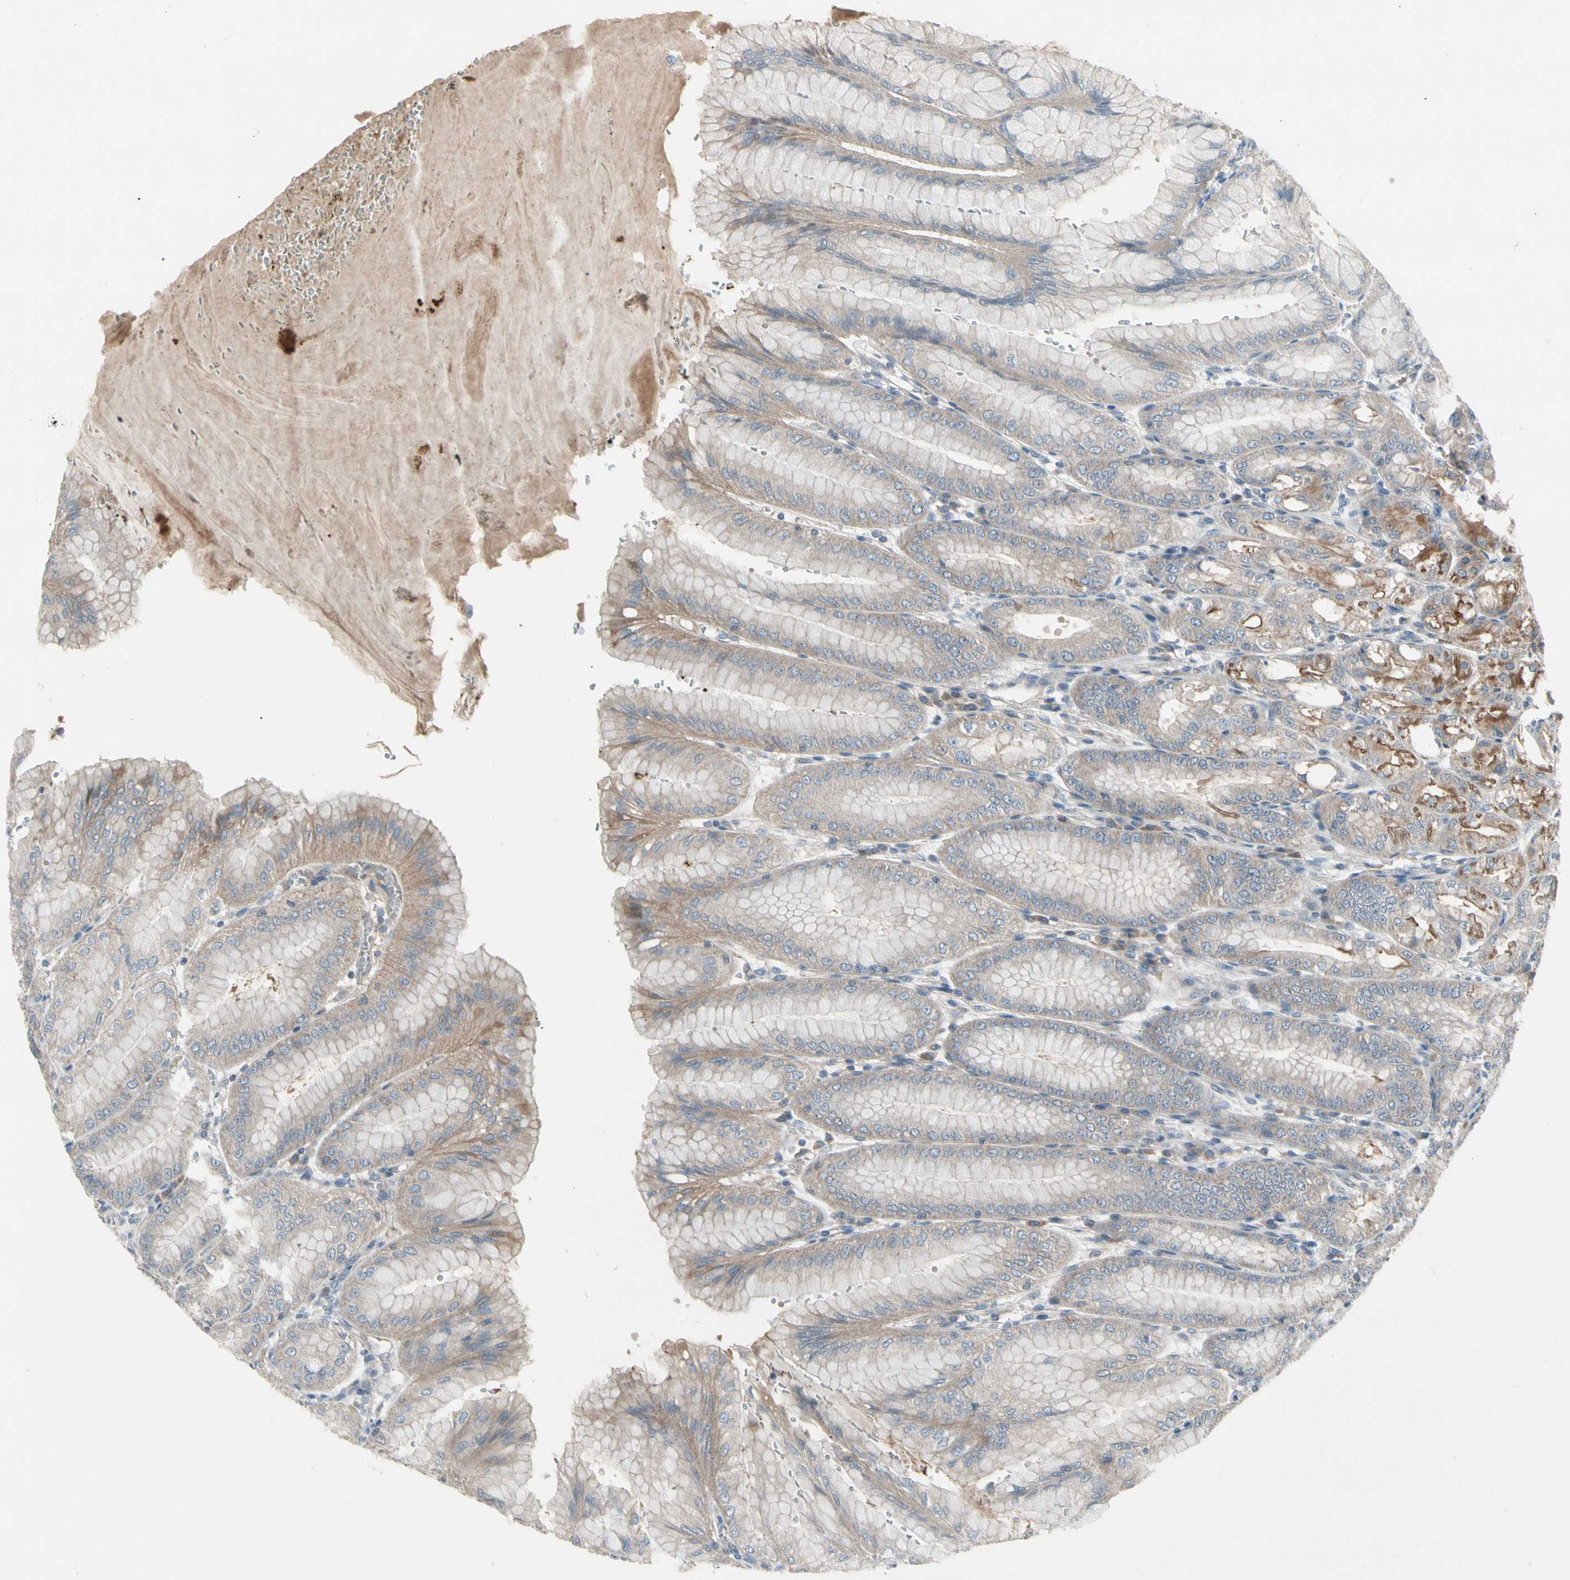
{"staining": {"intensity": "moderate", "quantity": ">75%", "location": "cytoplasmic/membranous"}, "tissue": "stomach", "cell_type": "Glandular cells", "image_type": "normal", "snomed": [{"axis": "morphology", "description": "Normal tissue, NOS"}, {"axis": "topography", "description": "Stomach, lower"}], "caption": "The image demonstrates staining of normal stomach, revealing moderate cytoplasmic/membranous protein expression (brown color) within glandular cells.", "gene": "PANK2", "patient": {"sex": "male", "age": 71}}